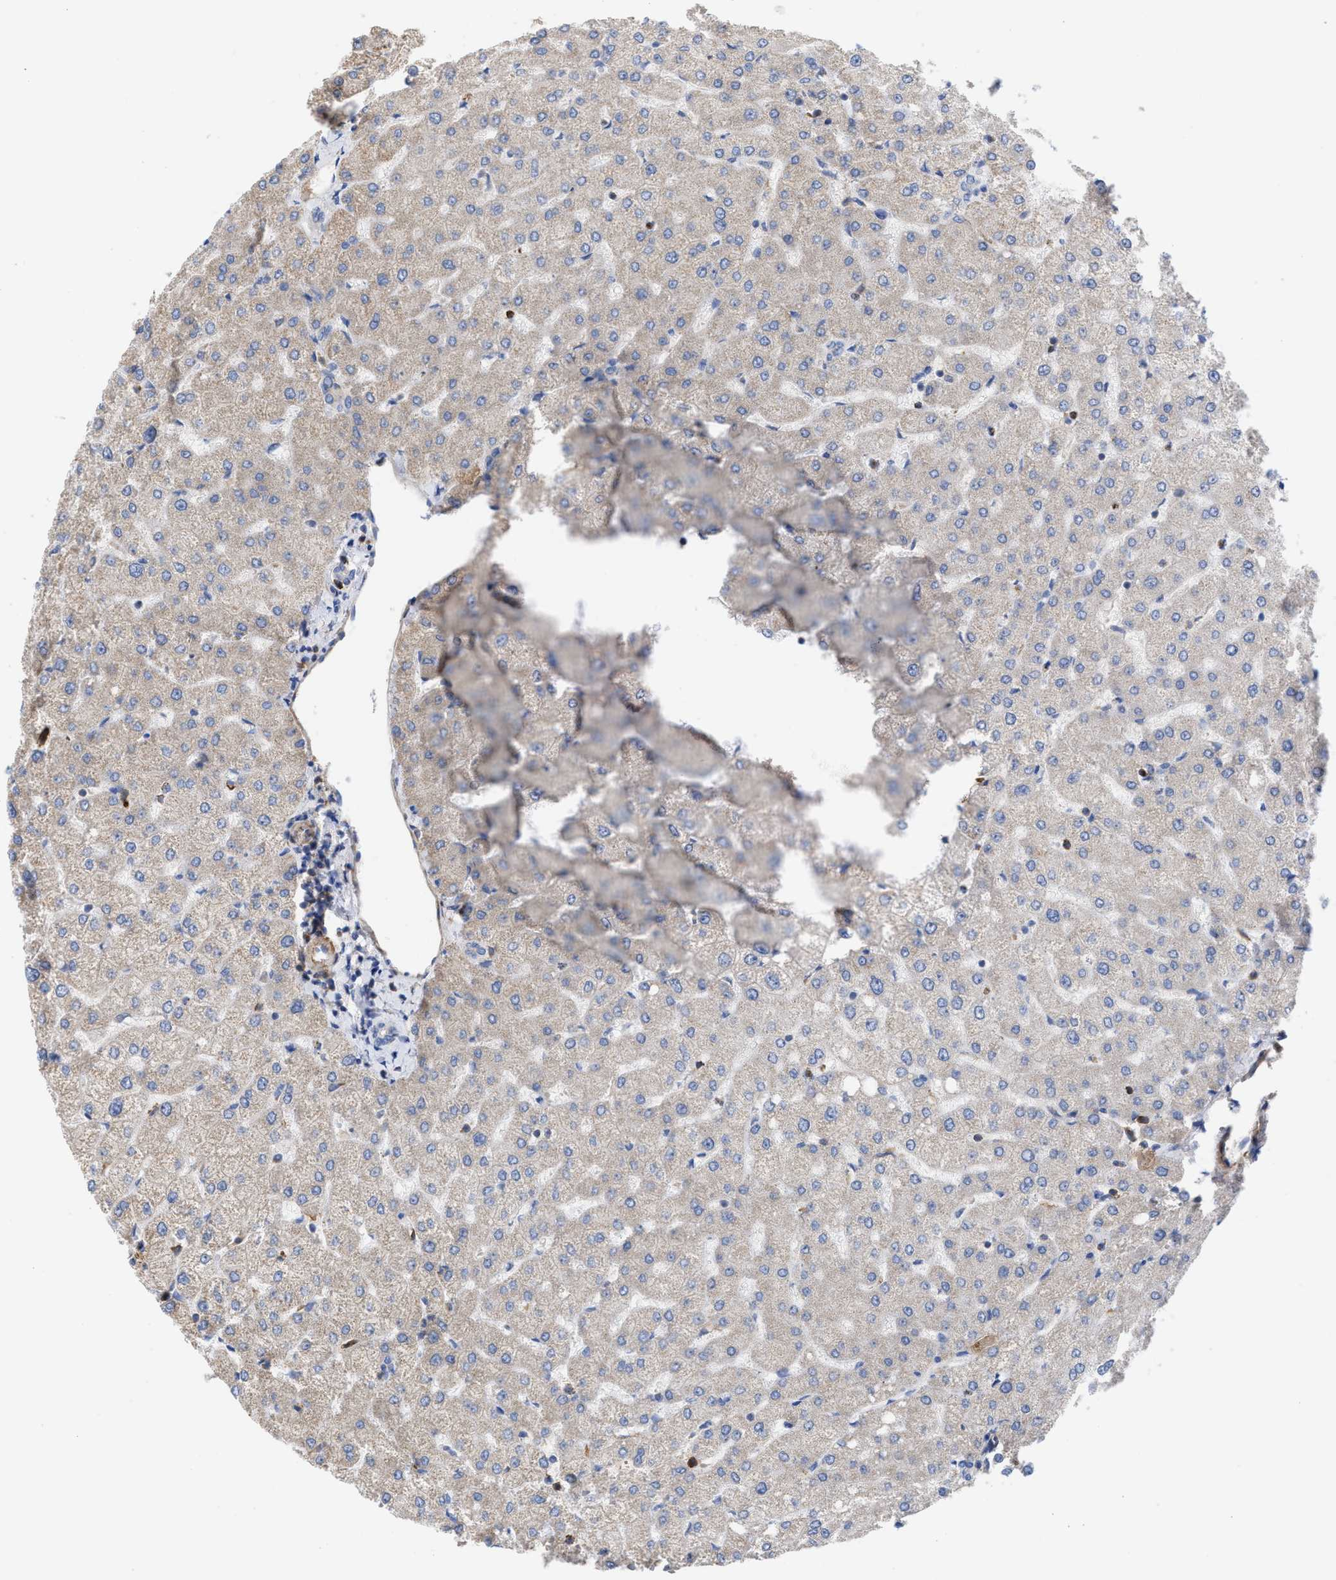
{"staining": {"intensity": "negative", "quantity": "none", "location": "none"}, "tissue": "liver", "cell_type": "Cholangiocytes", "image_type": "normal", "snomed": [{"axis": "morphology", "description": "Normal tissue, NOS"}, {"axis": "topography", "description": "Liver"}], "caption": "Cholangiocytes are negative for brown protein staining in benign liver. (DAB (3,3'-diaminobenzidine) immunohistochemistry with hematoxylin counter stain).", "gene": "HS3ST5", "patient": {"sex": "female", "age": 54}}